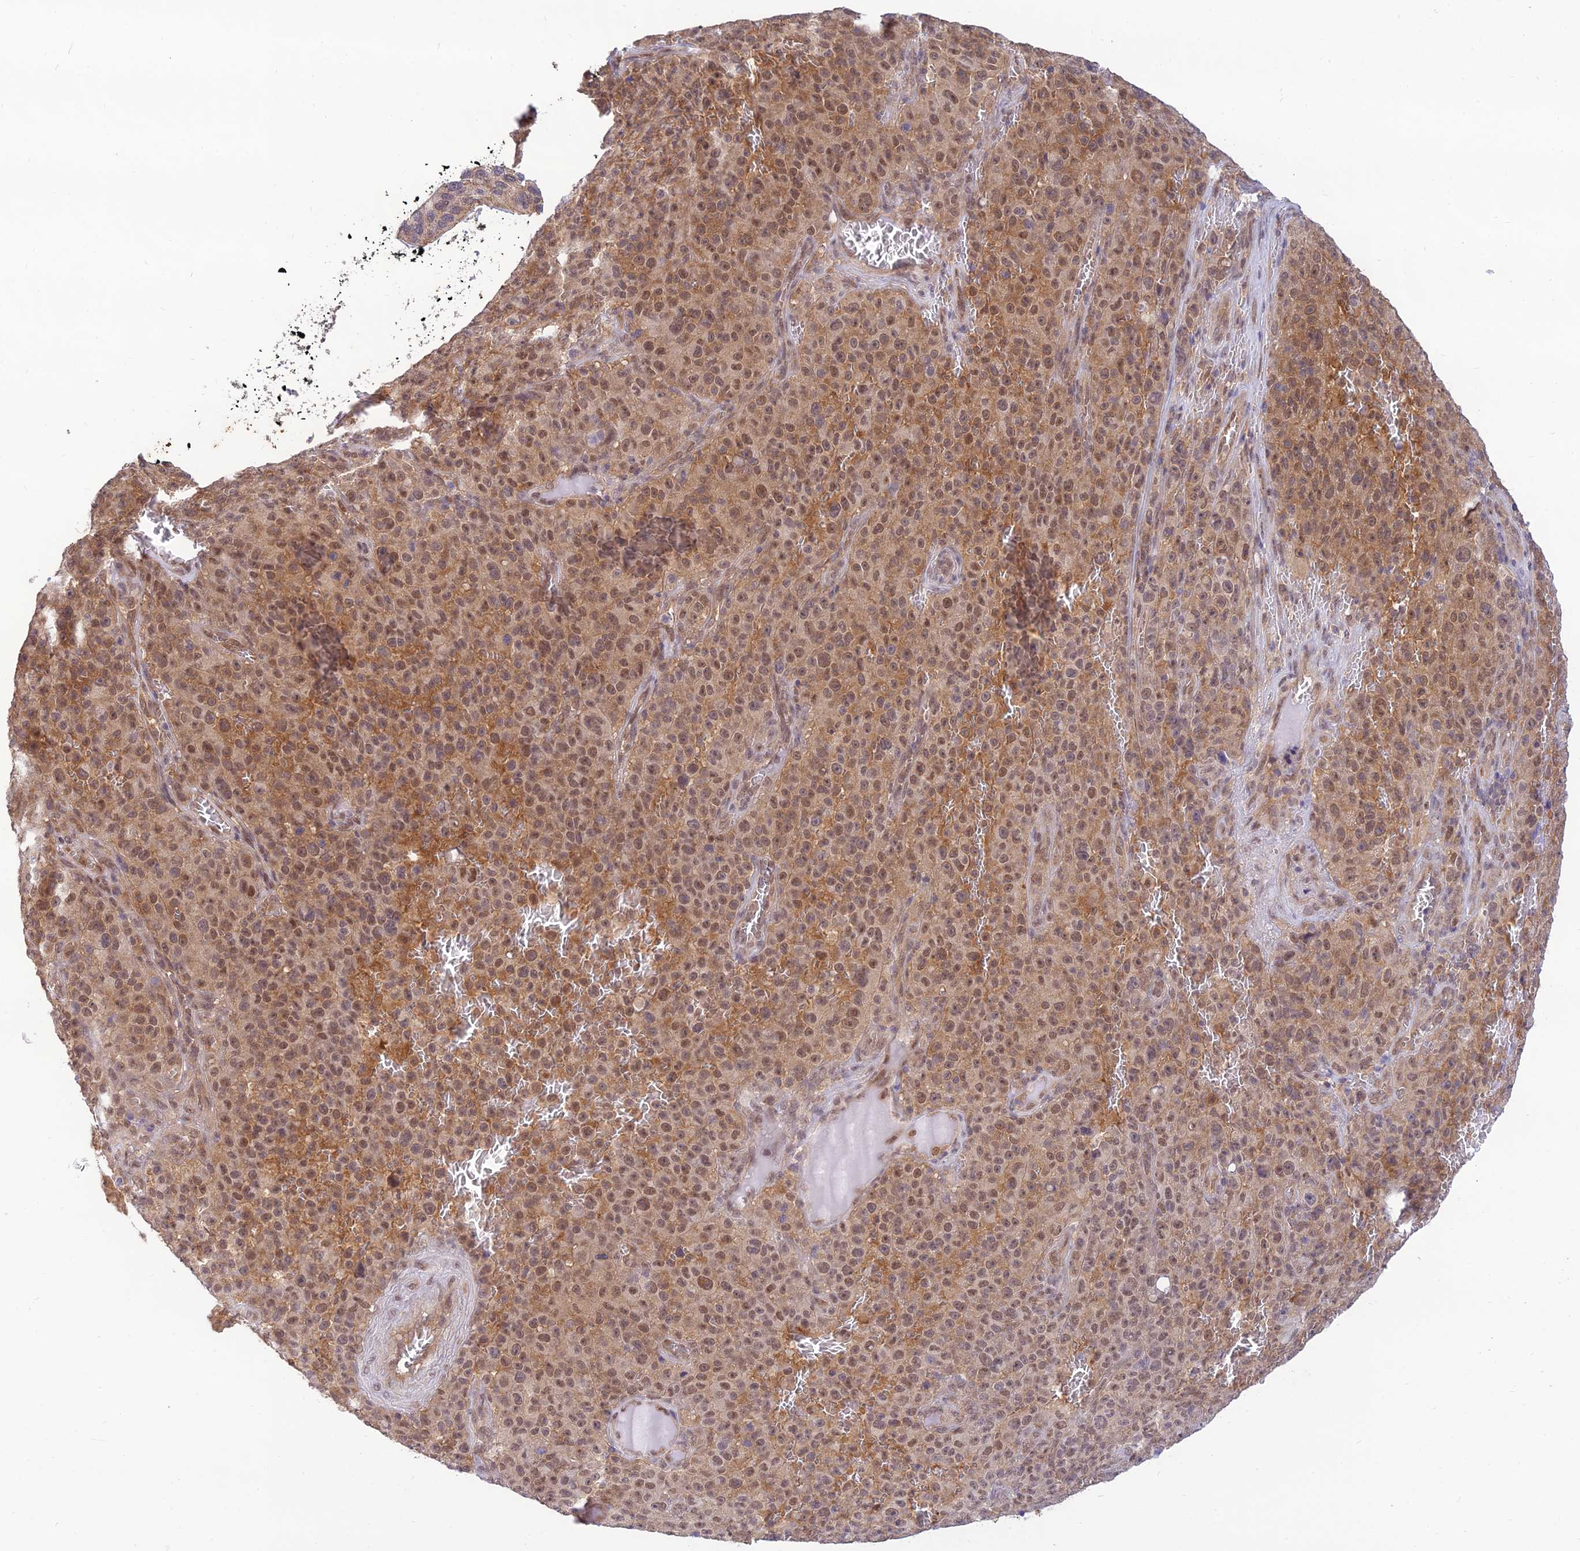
{"staining": {"intensity": "moderate", "quantity": ">75%", "location": "cytoplasmic/membranous,nuclear"}, "tissue": "melanoma", "cell_type": "Tumor cells", "image_type": "cancer", "snomed": [{"axis": "morphology", "description": "Malignant melanoma, NOS"}, {"axis": "topography", "description": "Skin"}], "caption": "Malignant melanoma stained for a protein demonstrates moderate cytoplasmic/membranous and nuclear positivity in tumor cells.", "gene": "SKIC8", "patient": {"sex": "female", "age": 82}}